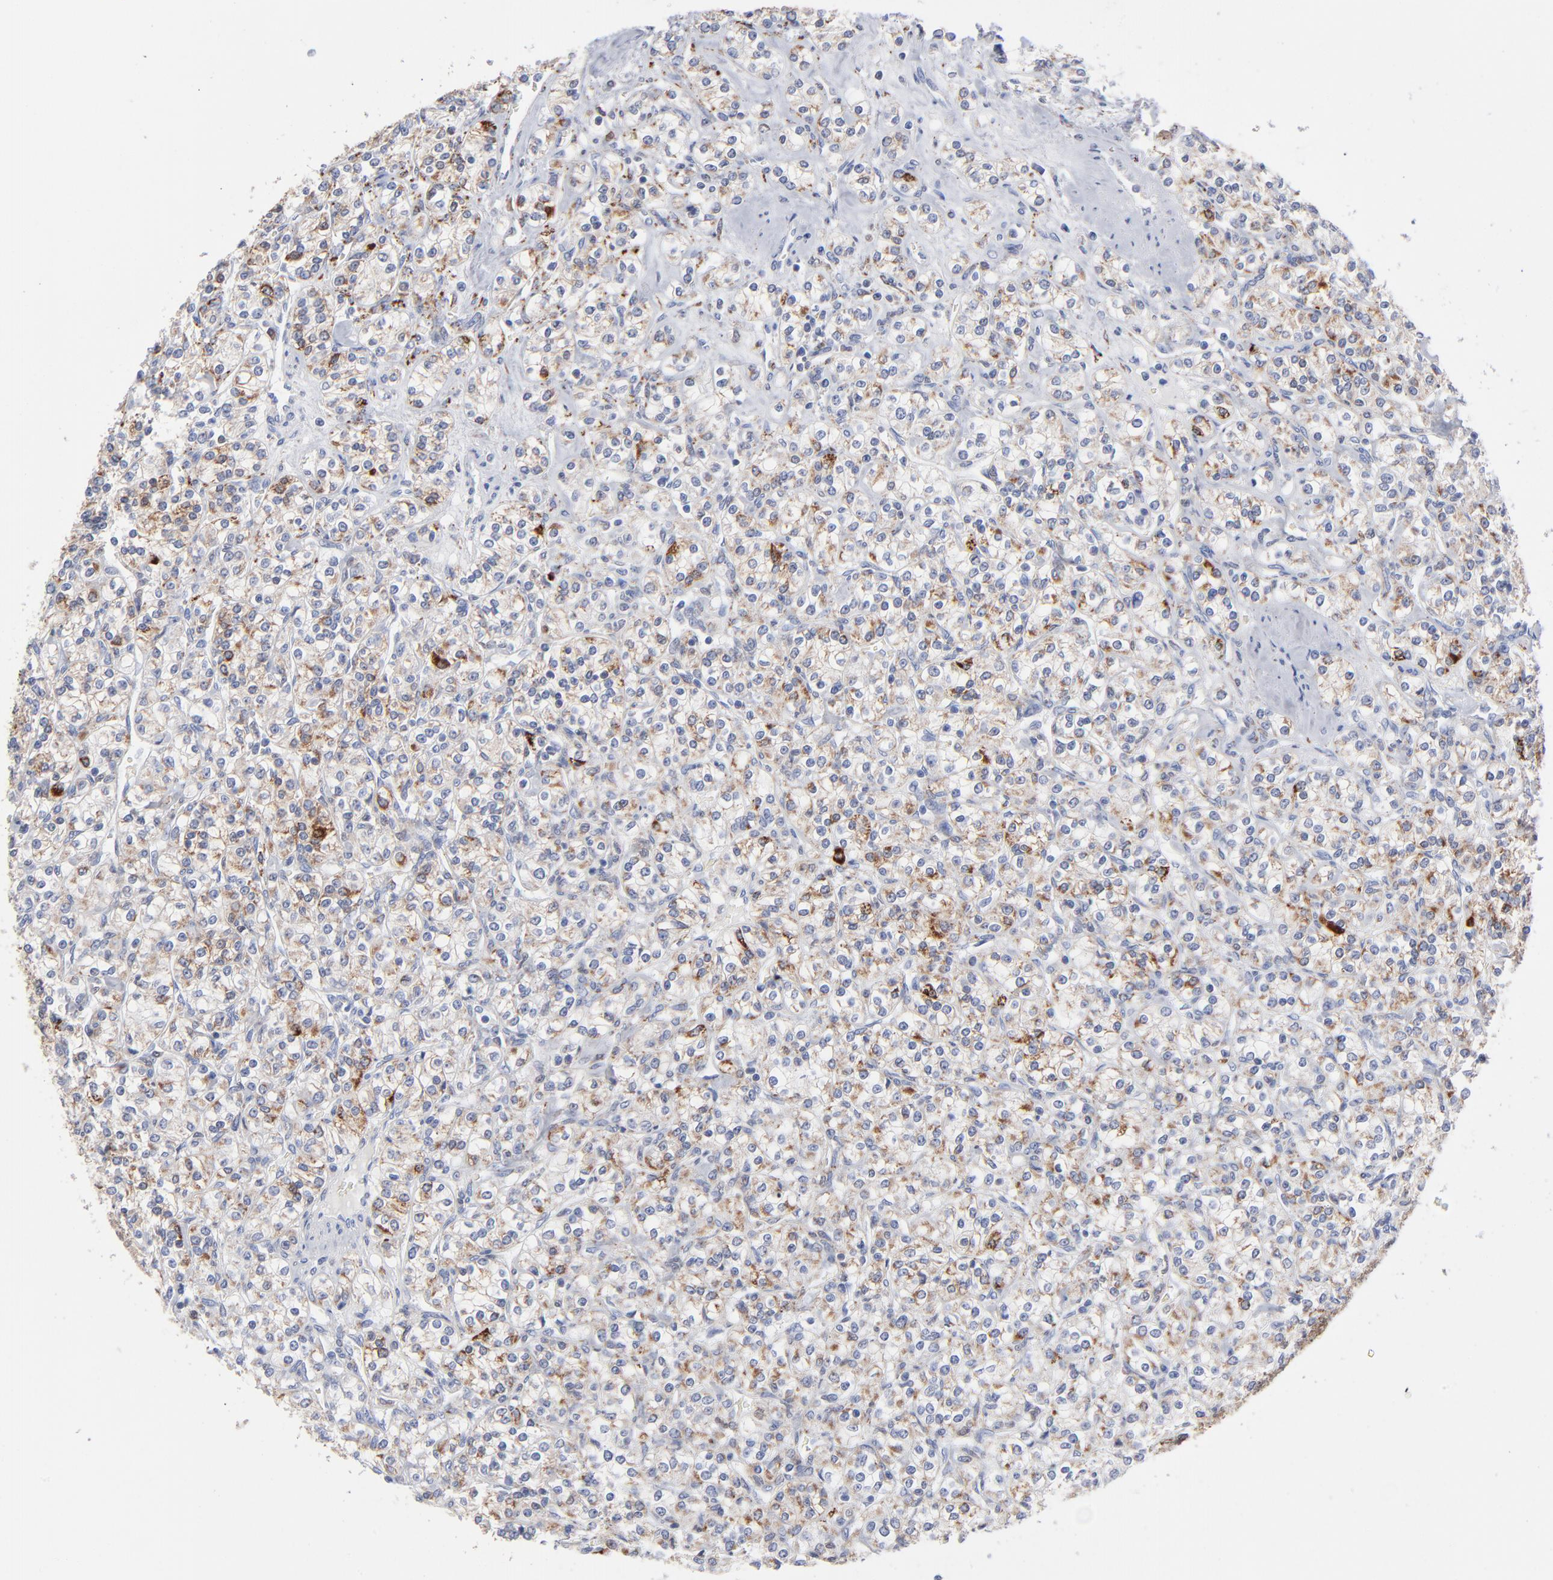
{"staining": {"intensity": "moderate", "quantity": "<25%", "location": "cytoplasmic/membranous"}, "tissue": "renal cancer", "cell_type": "Tumor cells", "image_type": "cancer", "snomed": [{"axis": "morphology", "description": "Adenocarcinoma, NOS"}, {"axis": "topography", "description": "Kidney"}], "caption": "Brown immunohistochemical staining in human renal cancer (adenocarcinoma) demonstrates moderate cytoplasmic/membranous positivity in about <25% of tumor cells. (DAB (3,3'-diaminobenzidine) IHC with brightfield microscopy, high magnification).", "gene": "CHCHD10", "patient": {"sex": "male", "age": 77}}